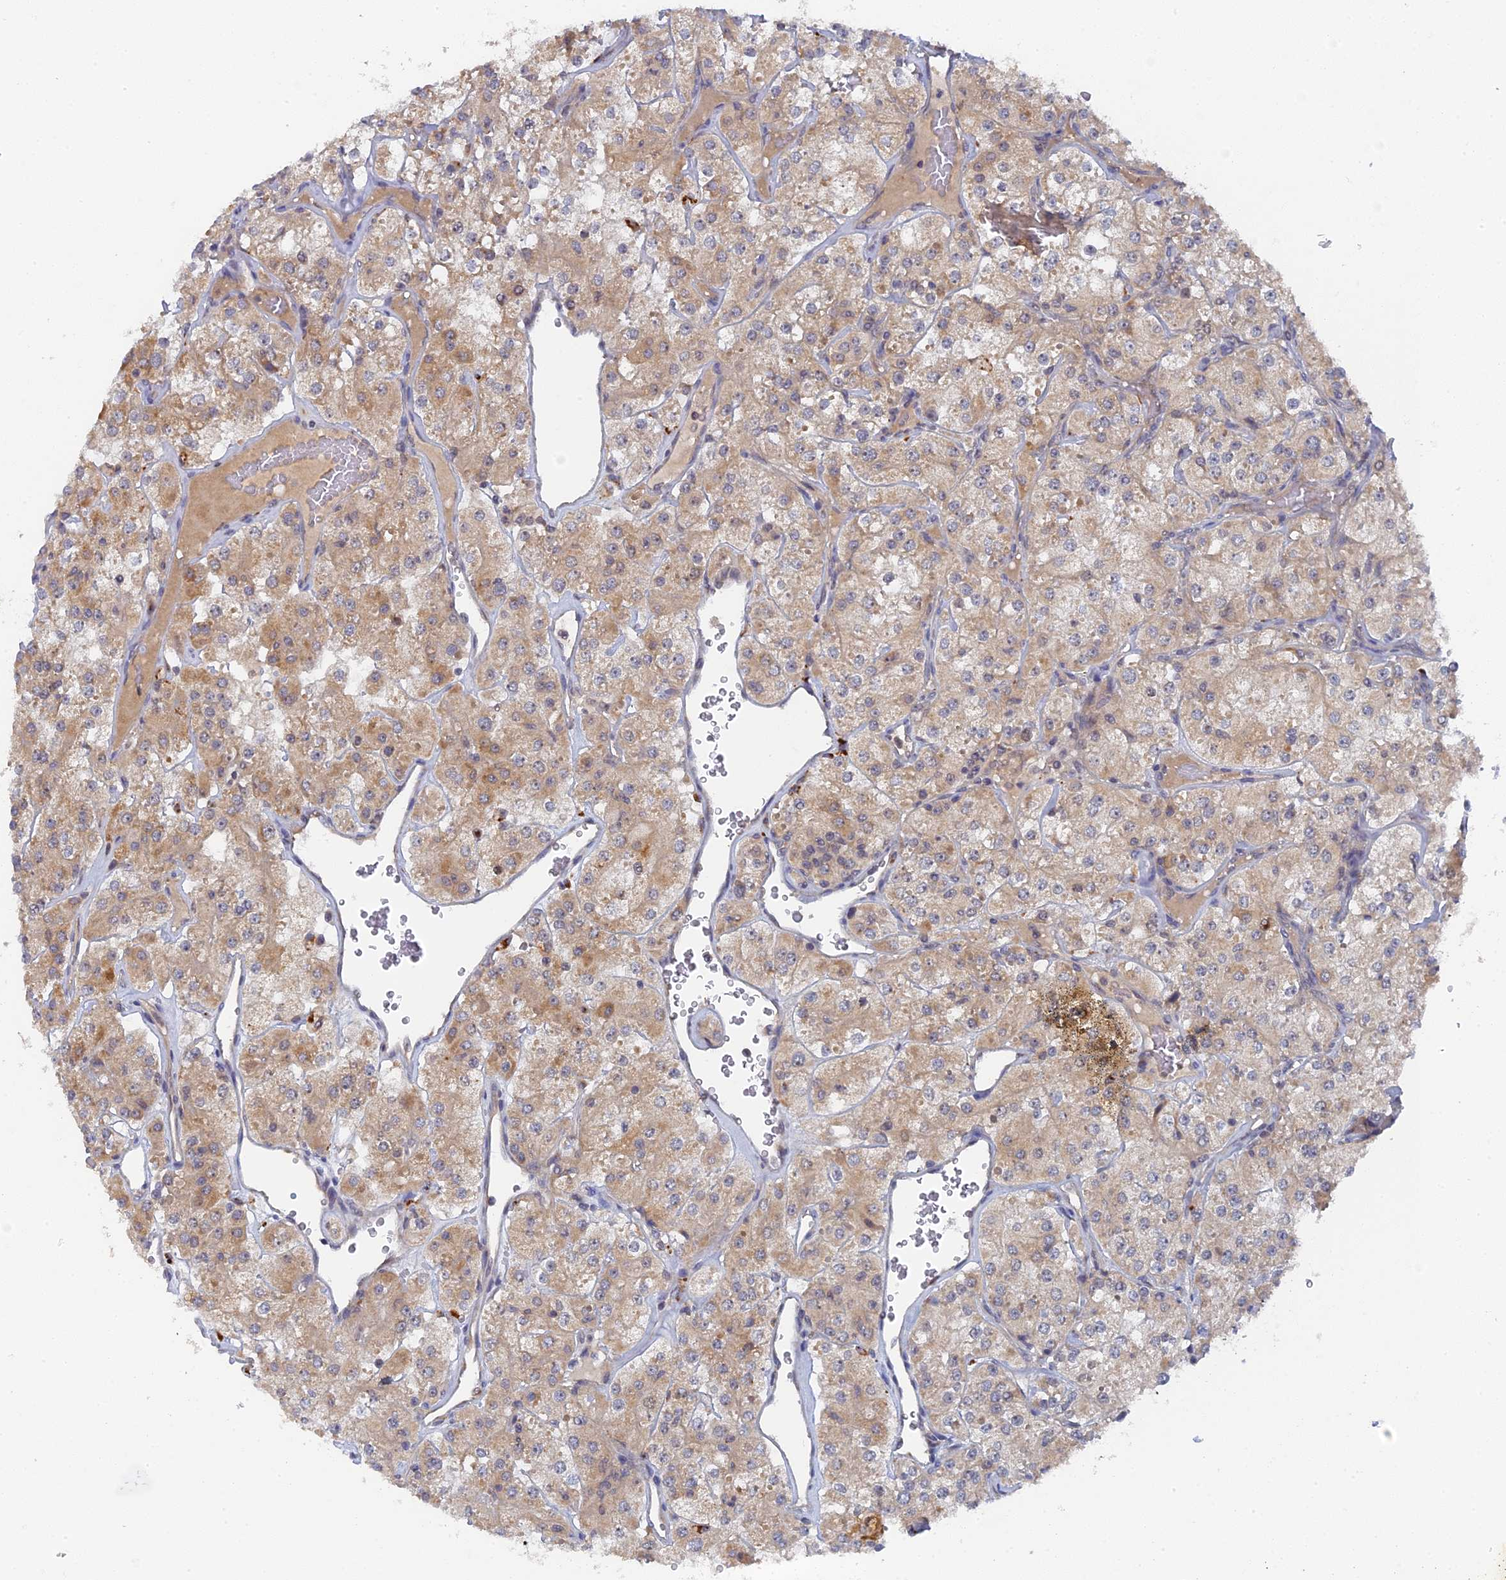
{"staining": {"intensity": "moderate", "quantity": ">75%", "location": "cytoplasmic/membranous"}, "tissue": "renal cancer", "cell_type": "Tumor cells", "image_type": "cancer", "snomed": [{"axis": "morphology", "description": "Adenocarcinoma, NOS"}, {"axis": "topography", "description": "Kidney"}], "caption": "This is an image of IHC staining of renal cancer, which shows moderate positivity in the cytoplasmic/membranous of tumor cells.", "gene": "MIGA2", "patient": {"sex": "male", "age": 77}}